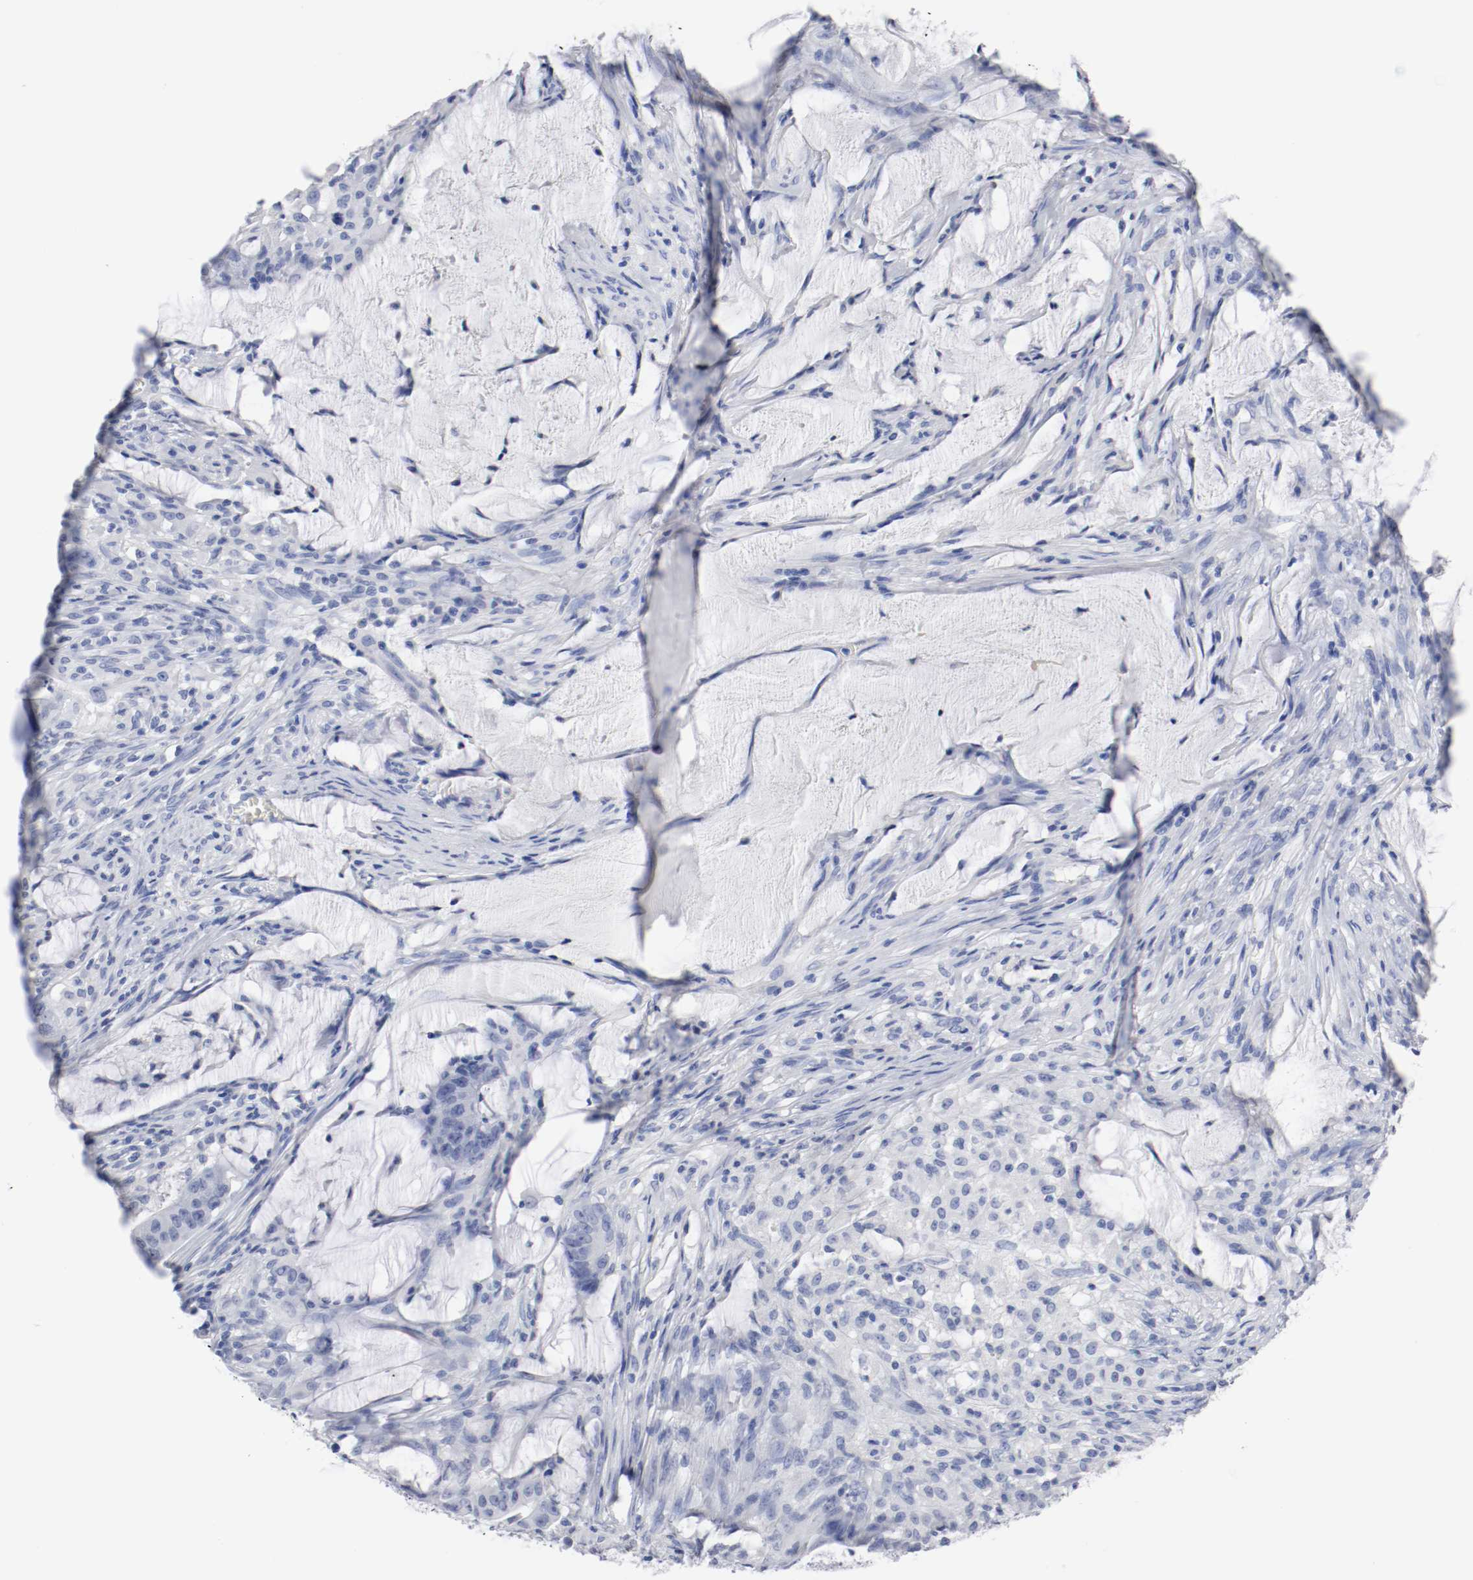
{"staining": {"intensity": "negative", "quantity": "none", "location": "none"}, "tissue": "colorectal cancer", "cell_type": "Tumor cells", "image_type": "cancer", "snomed": [{"axis": "morphology", "description": "Adenocarcinoma, NOS"}, {"axis": "topography", "description": "Colon"}], "caption": "IHC micrograph of neoplastic tissue: adenocarcinoma (colorectal) stained with DAB (3,3'-diaminobenzidine) demonstrates no significant protein staining in tumor cells.", "gene": "GAD1", "patient": {"sex": "male", "age": 45}}